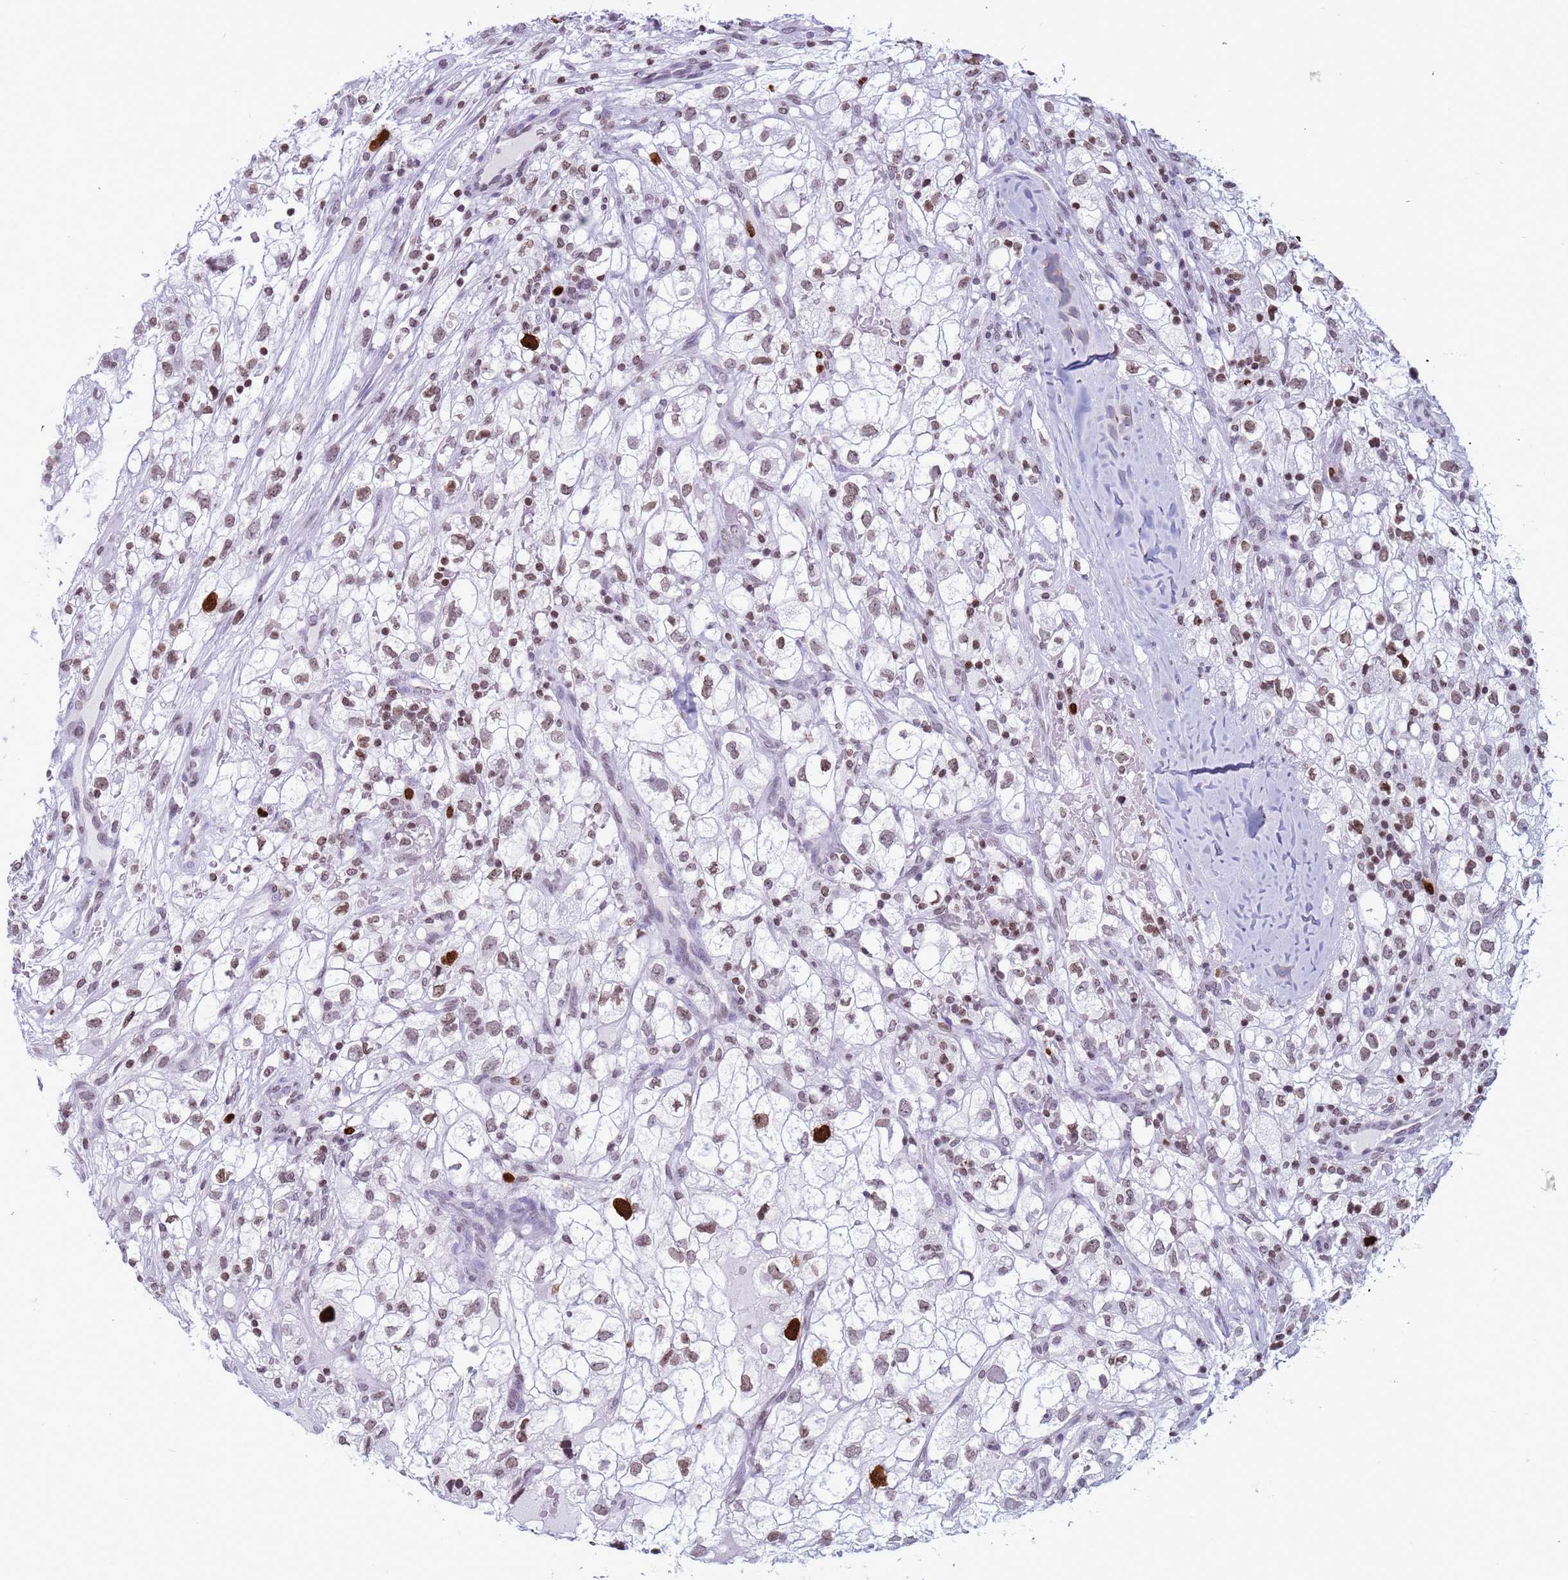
{"staining": {"intensity": "strong", "quantity": "<25%", "location": "nuclear"}, "tissue": "renal cancer", "cell_type": "Tumor cells", "image_type": "cancer", "snomed": [{"axis": "morphology", "description": "Adenocarcinoma, NOS"}, {"axis": "topography", "description": "Kidney"}], "caption": "Immunohistochemistry (DAB (3,3'-diaminobenzidine)) staining of adenocarcinoma (renal) reveals strong nuclear protein expression in about <25% of tumor cells.", "gene": "H4C8", "patient": {"sex": "male", "age": 59}}